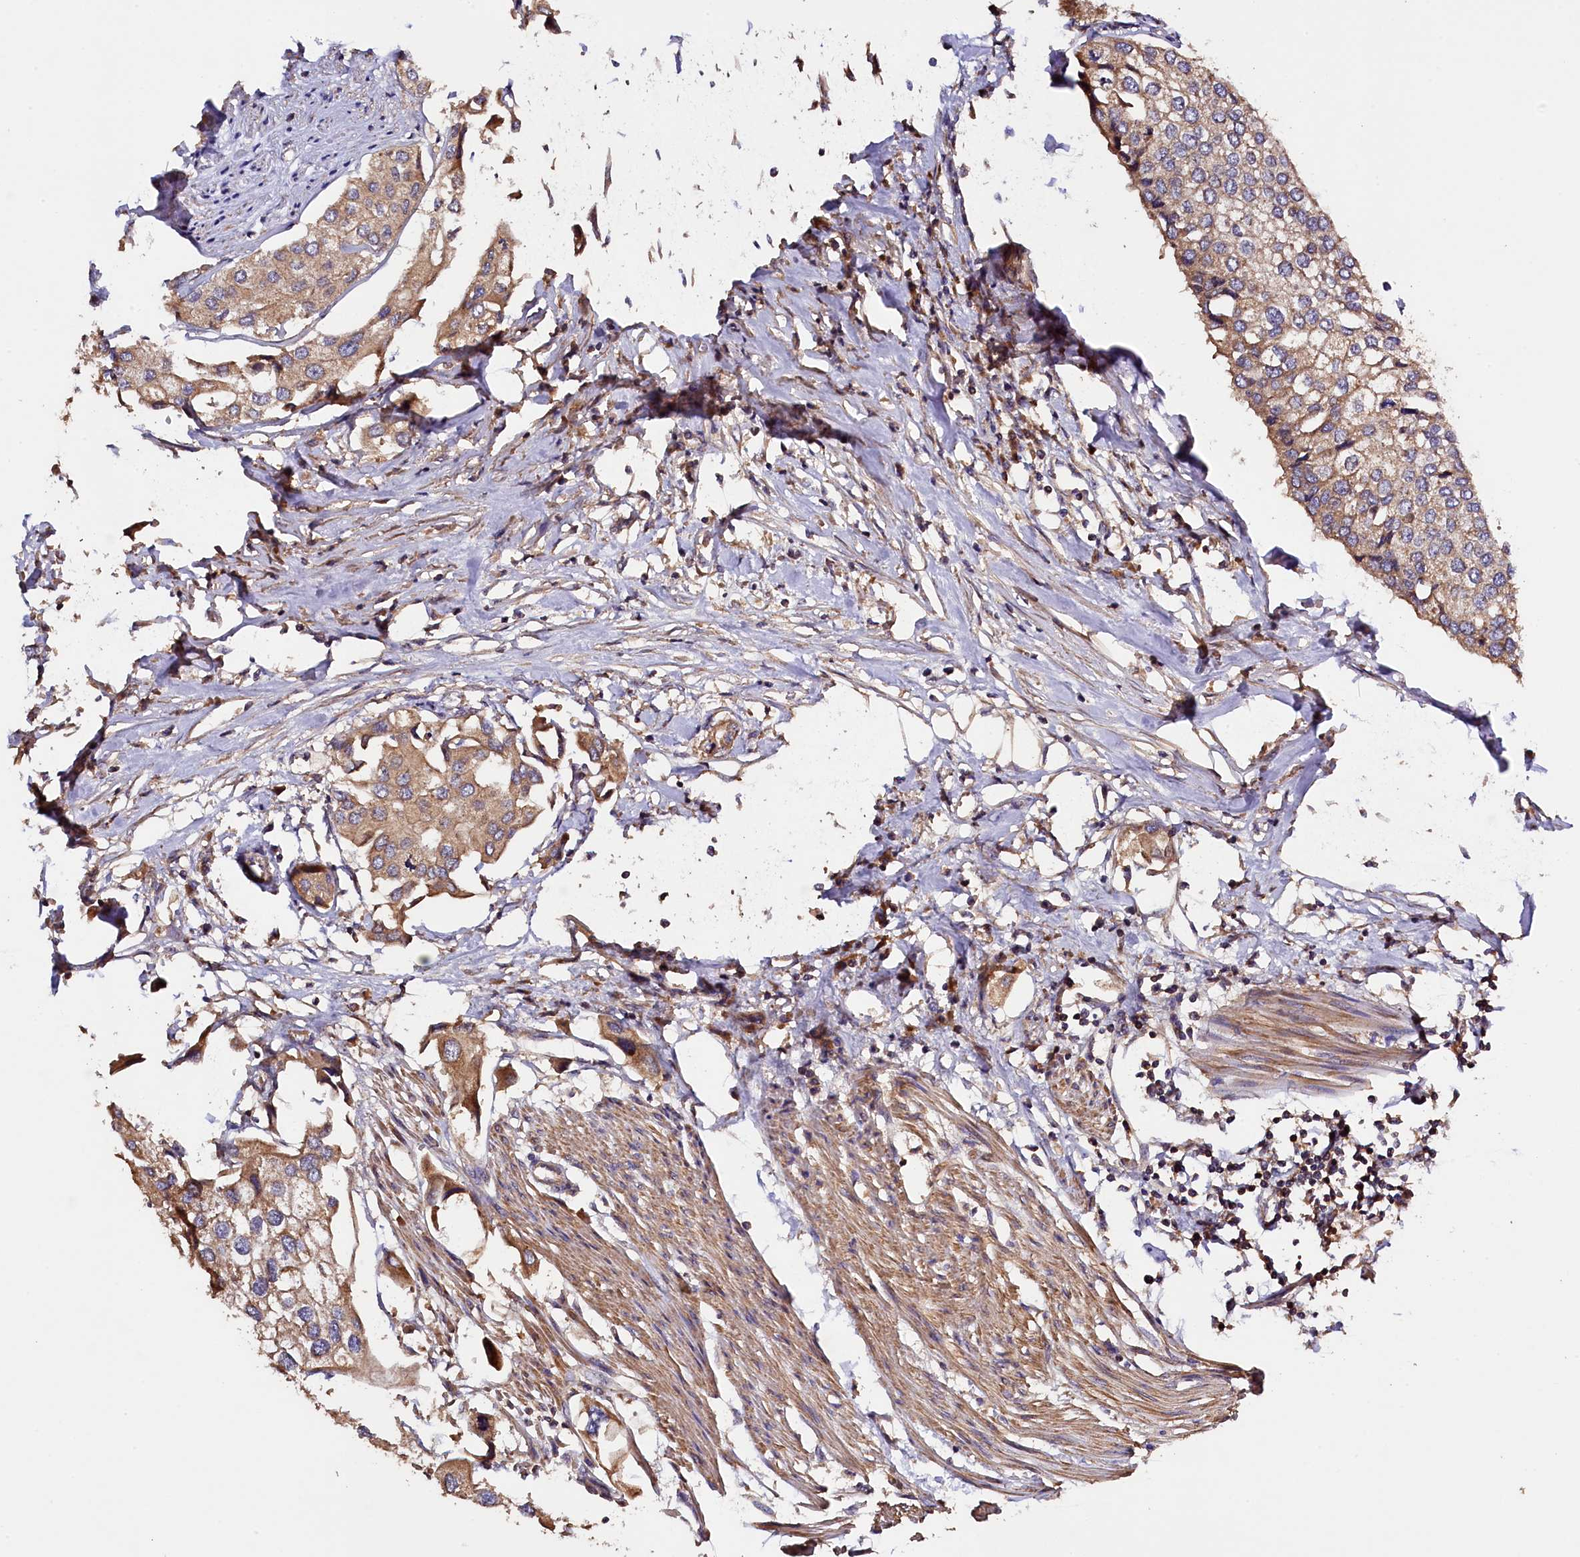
{"staining": {"intensity": "moderate", "quantity": ">75%", "location": "cytoplasmic/membranous"}, "tissue": "urothelial cancer", "cell_type": "Tumor cells", "image_type": "cancer", "snomed": [{"axis": "morphology", "description": "Urothelial carcinoma, High grade"}, {"axis": "topography", "description": "Urinary bladder"}], "caption": "Brown immunohistochemical staining in human urothelial cancer displays moderate cytoplasmic/membranous positivity in approximately >75% of tumor cells.", "gene": "KLC2", "patient": {"sex": "male", "age": 64}}